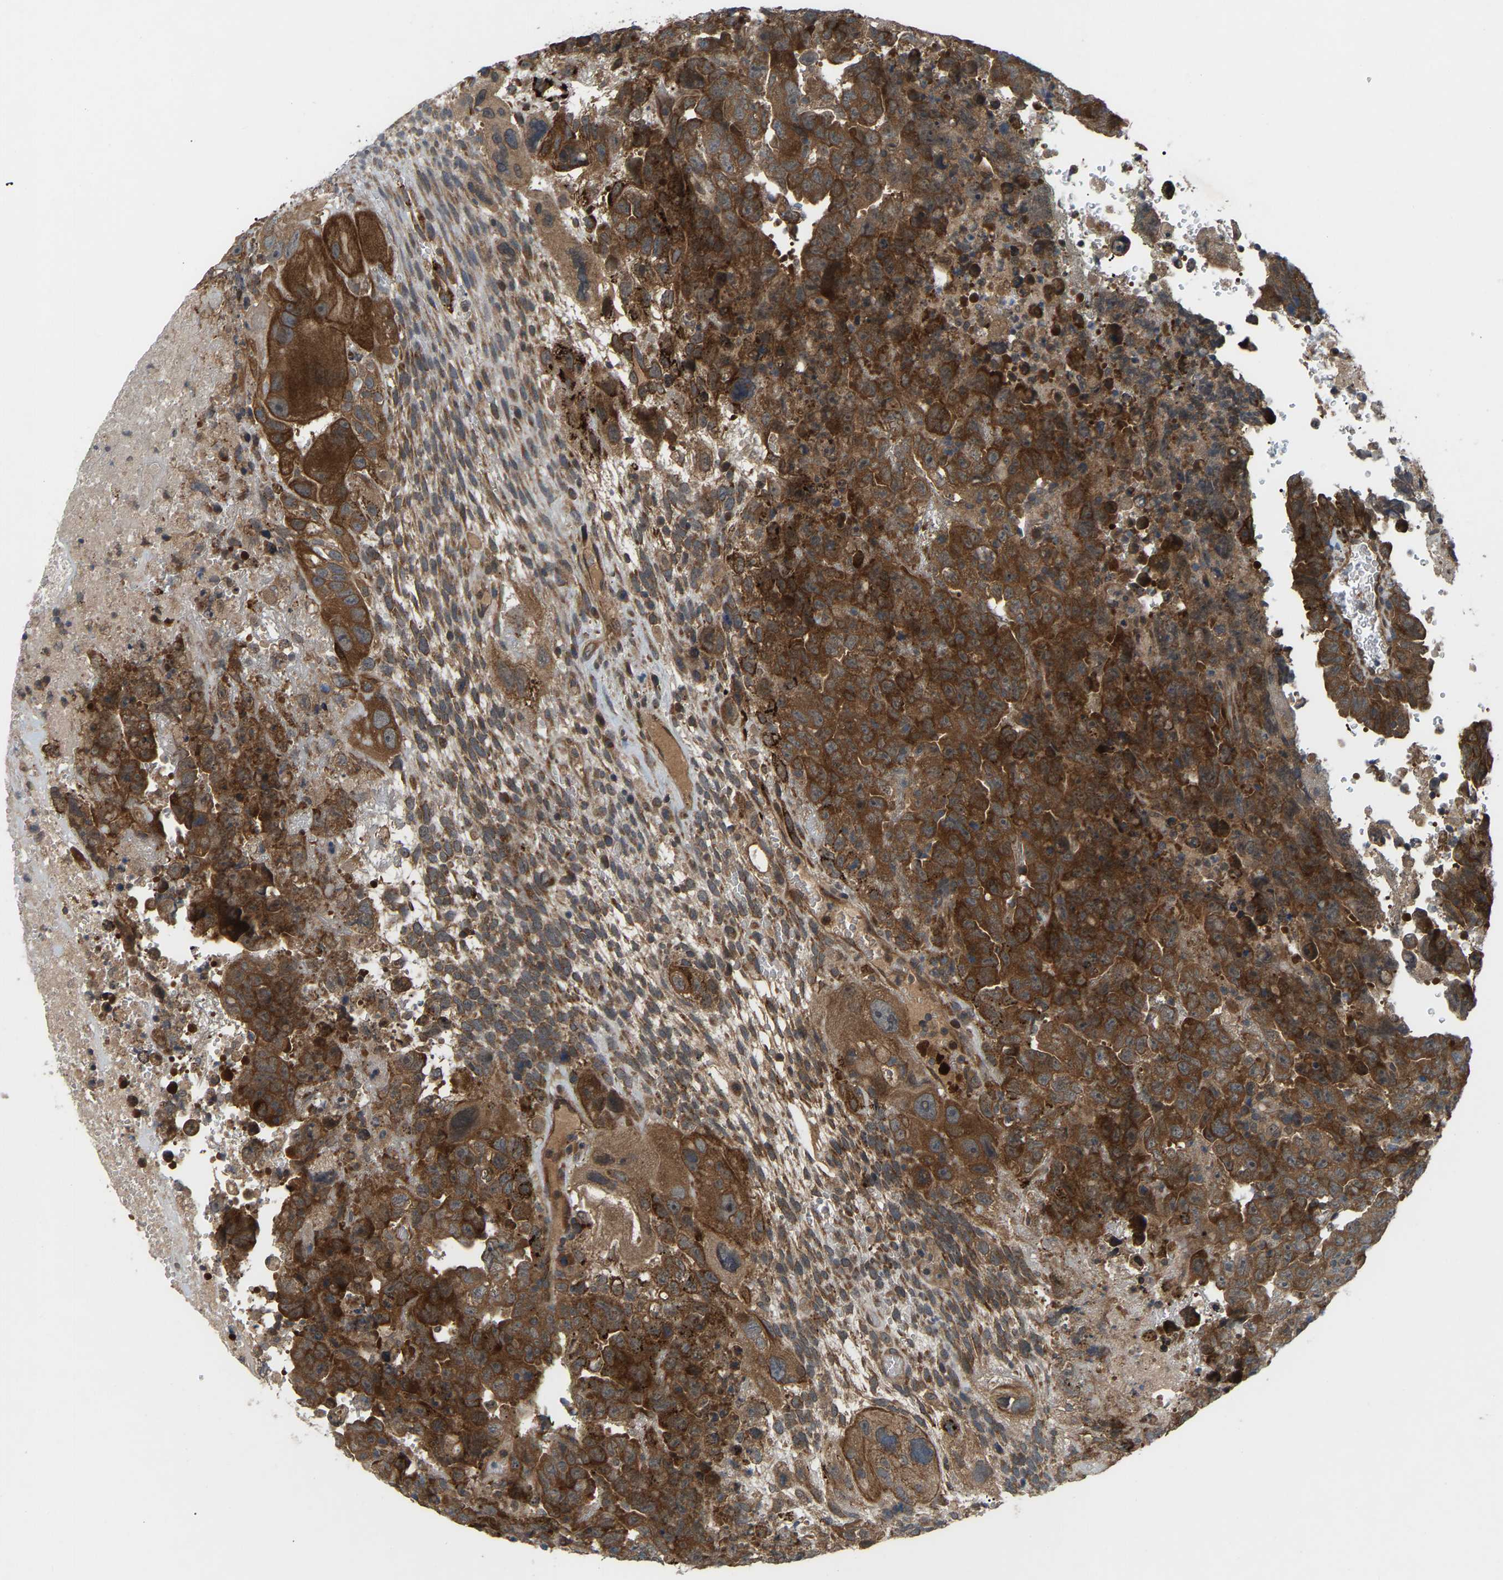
{"staining": {"intensity": "strong", "quantity": ">75%", "location": "cytoplasmic/membranous"}, "tissue": "testis cancer", "cell_type": "Tumor cells", "image_type": "cancer", "snomed": [{"axis": "morphology", "description": "Carcinoma, Embryonal, NOS"}, {"axis": "topography", "description": "Testis"}], "caption": "Immunohistochemical staining of testis cancer shows high levels of strong cytoplasmic/membranous protein expression in about >75% of tumor cells.", "gene": "CROT", "patient": {"sex": "male", "age": 28}}